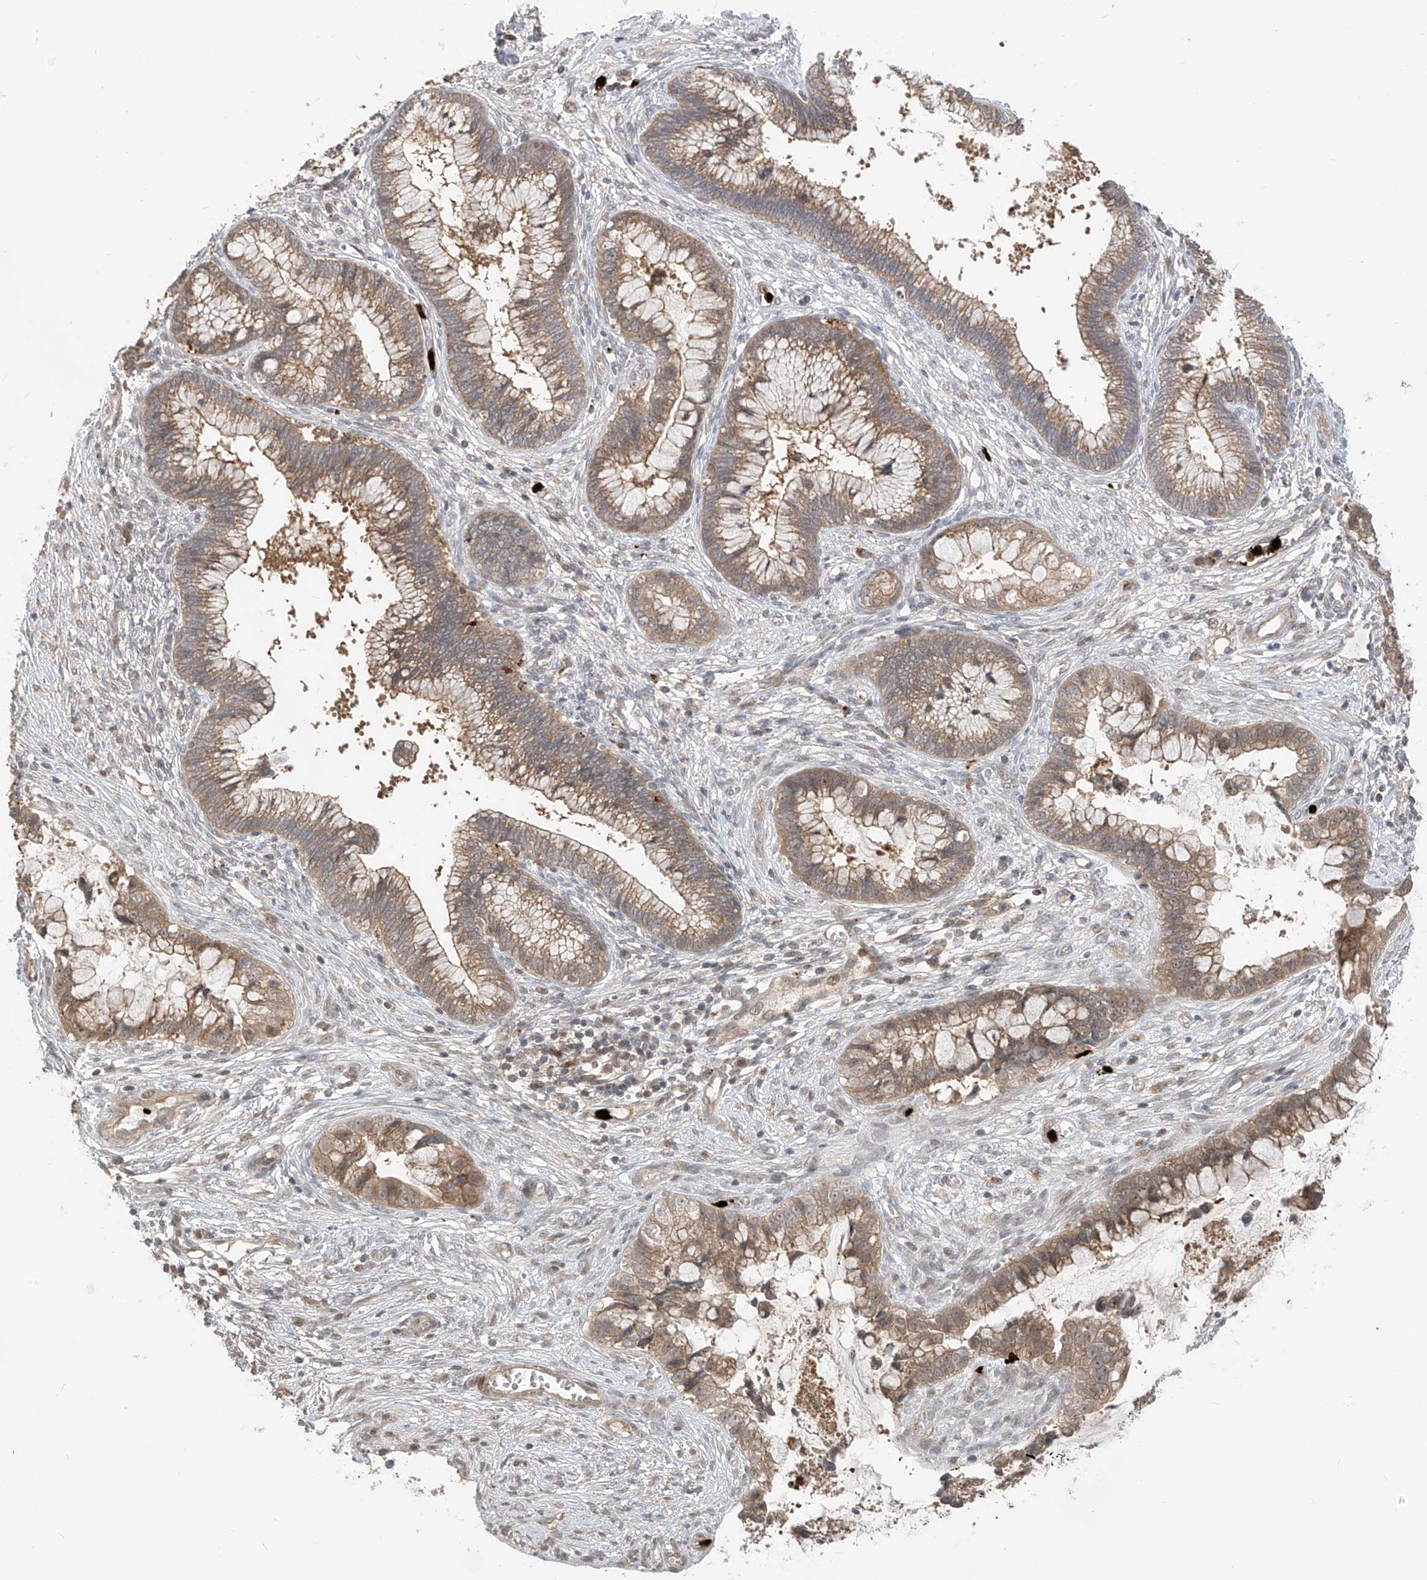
{"staining": {"intensity": "moderate", "quantity": ">75%", "location": "cytoplasmic/membranous"}, "tissue": "cervical cancer", "cell_type": "Tumor cells", "image_type": "cancer", "snomed": [{"axis": "morphology", "description": "Adenocarcinoma, NOS"}, {"axis": "topography", "description": "Cervix"}], "caption": "Adenocarcinoma (cervical) tissue exhibits moderate cytoplasmic/membranous staining in approximately >75% of tumor cells", "gene": "CNKSR1", "patient": {"sex": "female", "age": 44}}